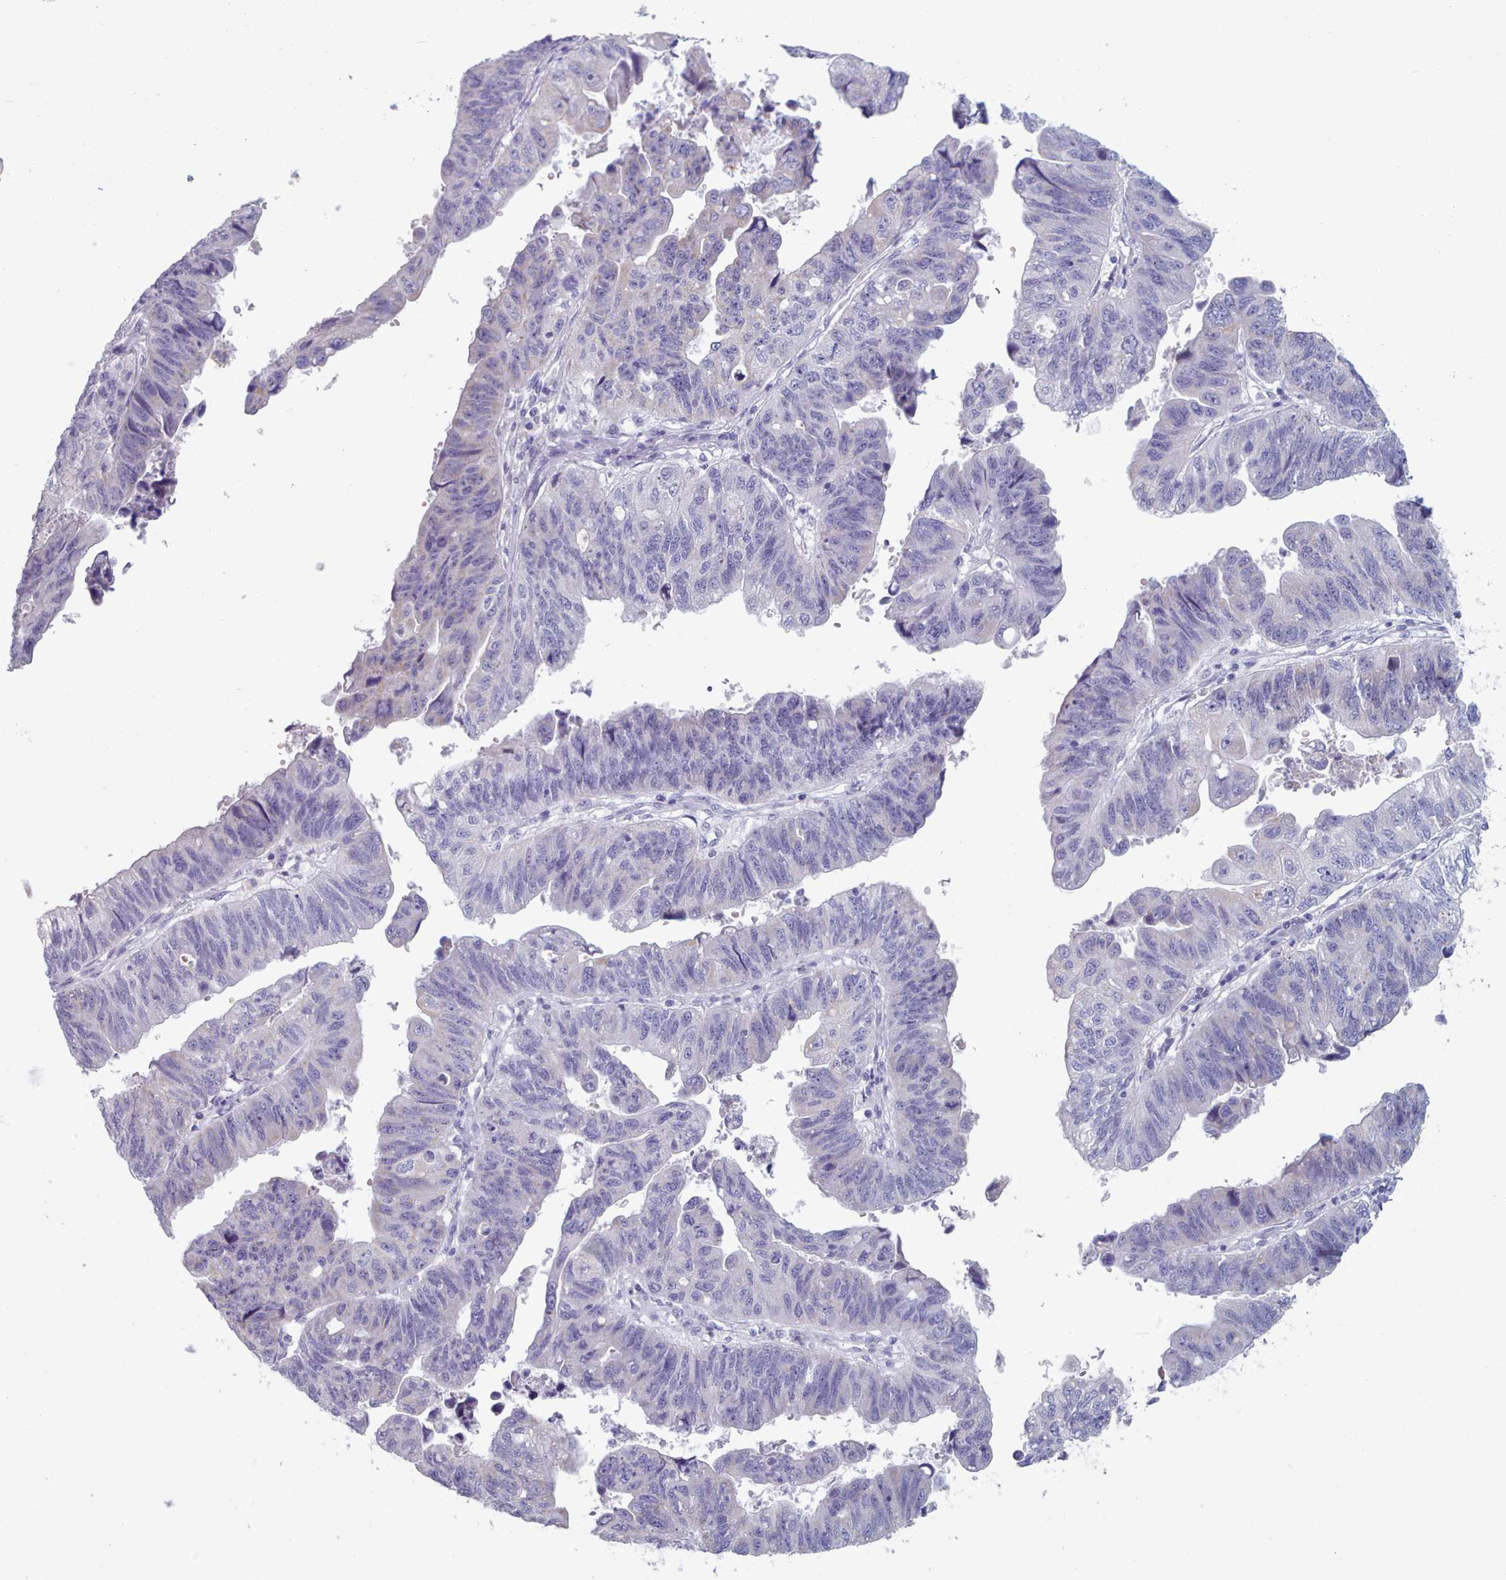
{"staining": {"intensity": "negative", "quantity": "none", "location": "none"}, "tissue": "stomach cancer", "cell_type": "Tumor cells", "image_type": "cancer", "snomed": [{"axis": "morphology", "description": "Adenocarcinoma, NOS"}, {"axis": "topography", "description": "Stomach"}], "caption": "There is no significant staining in tumor cells of adenocarcinoma (stomach).", "gene": "HAO1", "patient": {"sex": "male", "age": 59}}